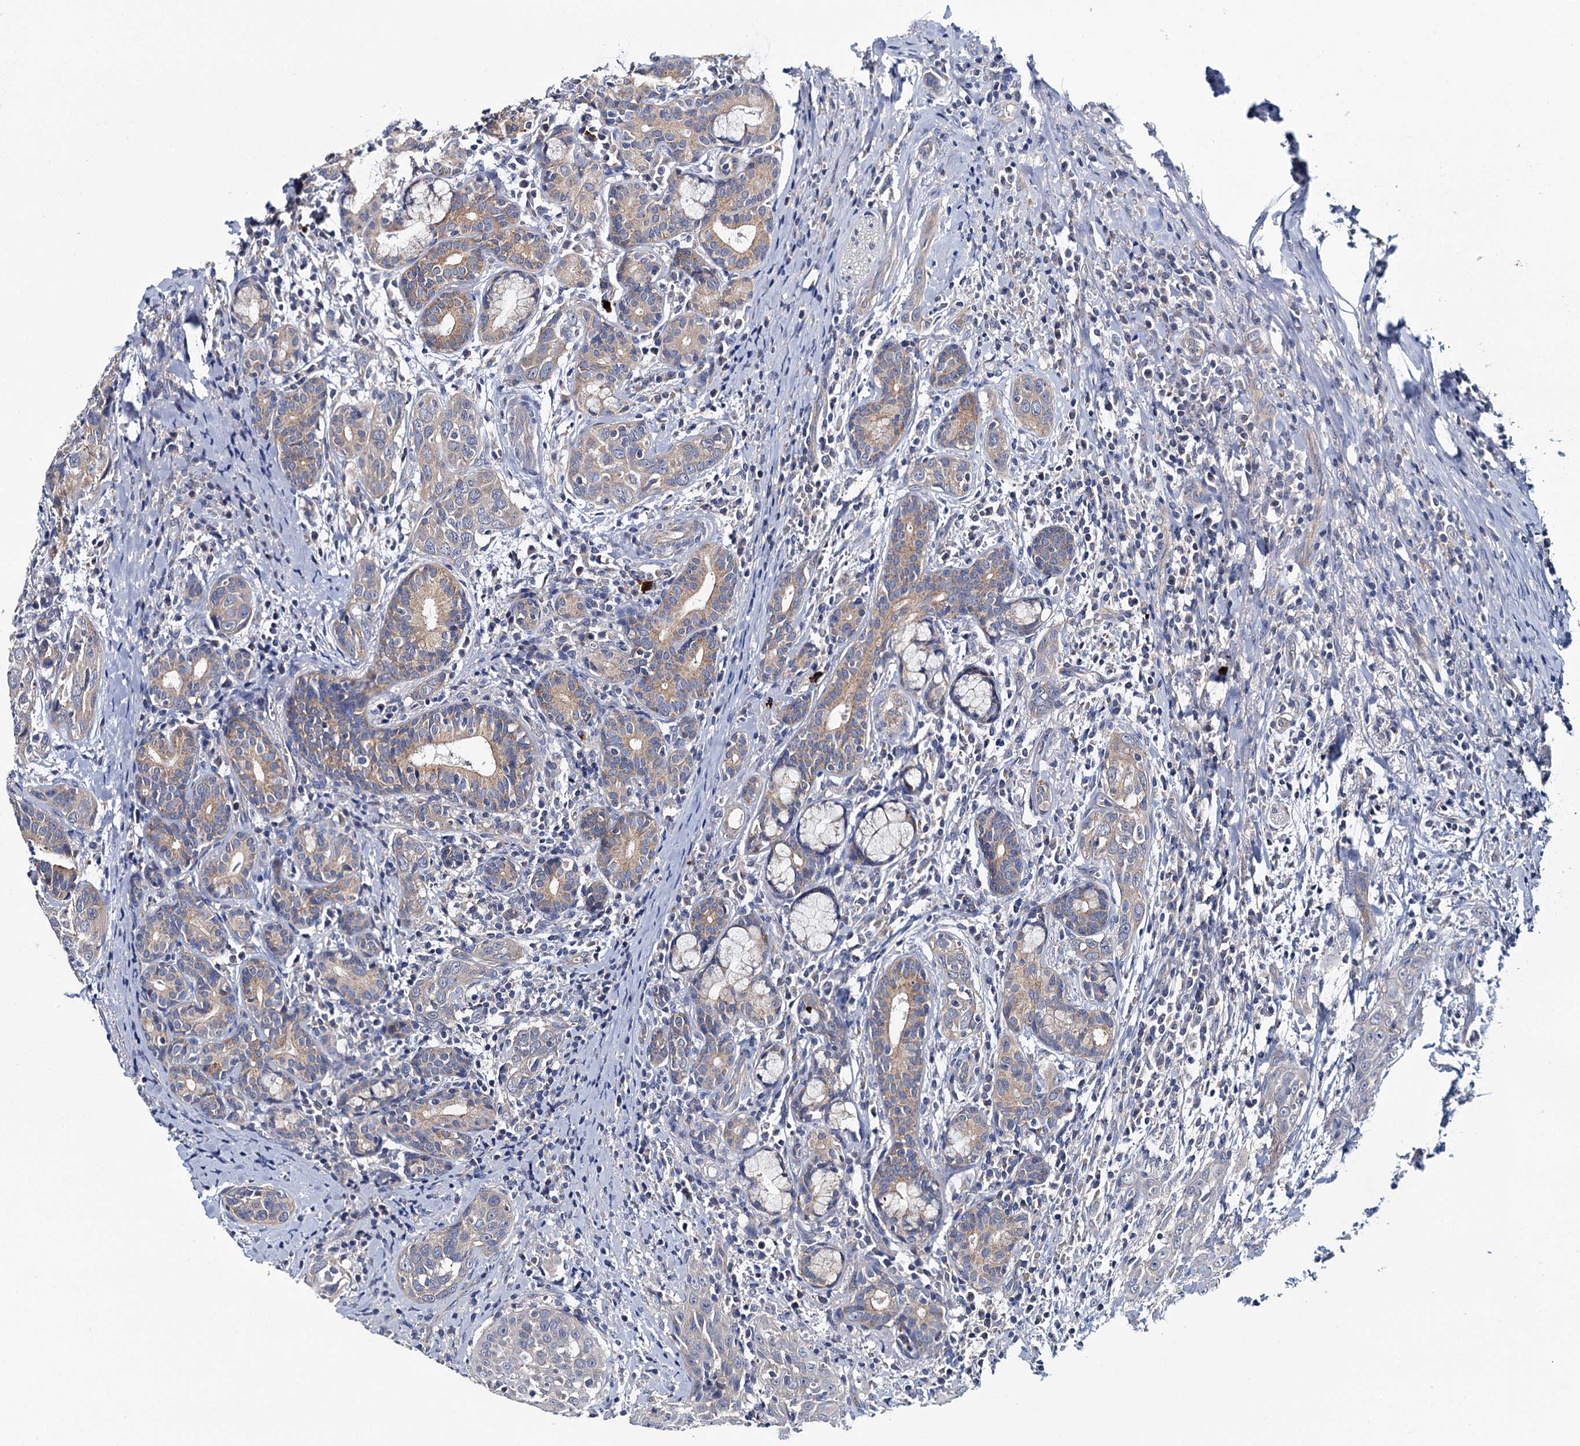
{"staining": {"intensity": "weak", "quantity": "25%-75%", "location": "cytoplasmic/membranous"}, "tissue": "head and neck cancer", "cell_type": "Tumor cells", "image_type": "cancer", "snomed": [{"axis": "morphology", "description": "Squamous cell carcinoma, NOS"}, {"axis": "topography", "description": "Oral tissue"}, {"axis": "topography", "description": "Head-Neck"}], "caption": "Squamous cell carcinoma (head and neck) stained with IHC reveals weak cytoplasmic/membranous positivity in about 25%-75% of tumor cells. (Brightfield microscopy of DAB IHC at high magnification).", "gene": "CEP295", "patient": {"sex": "female", "age": 50}}